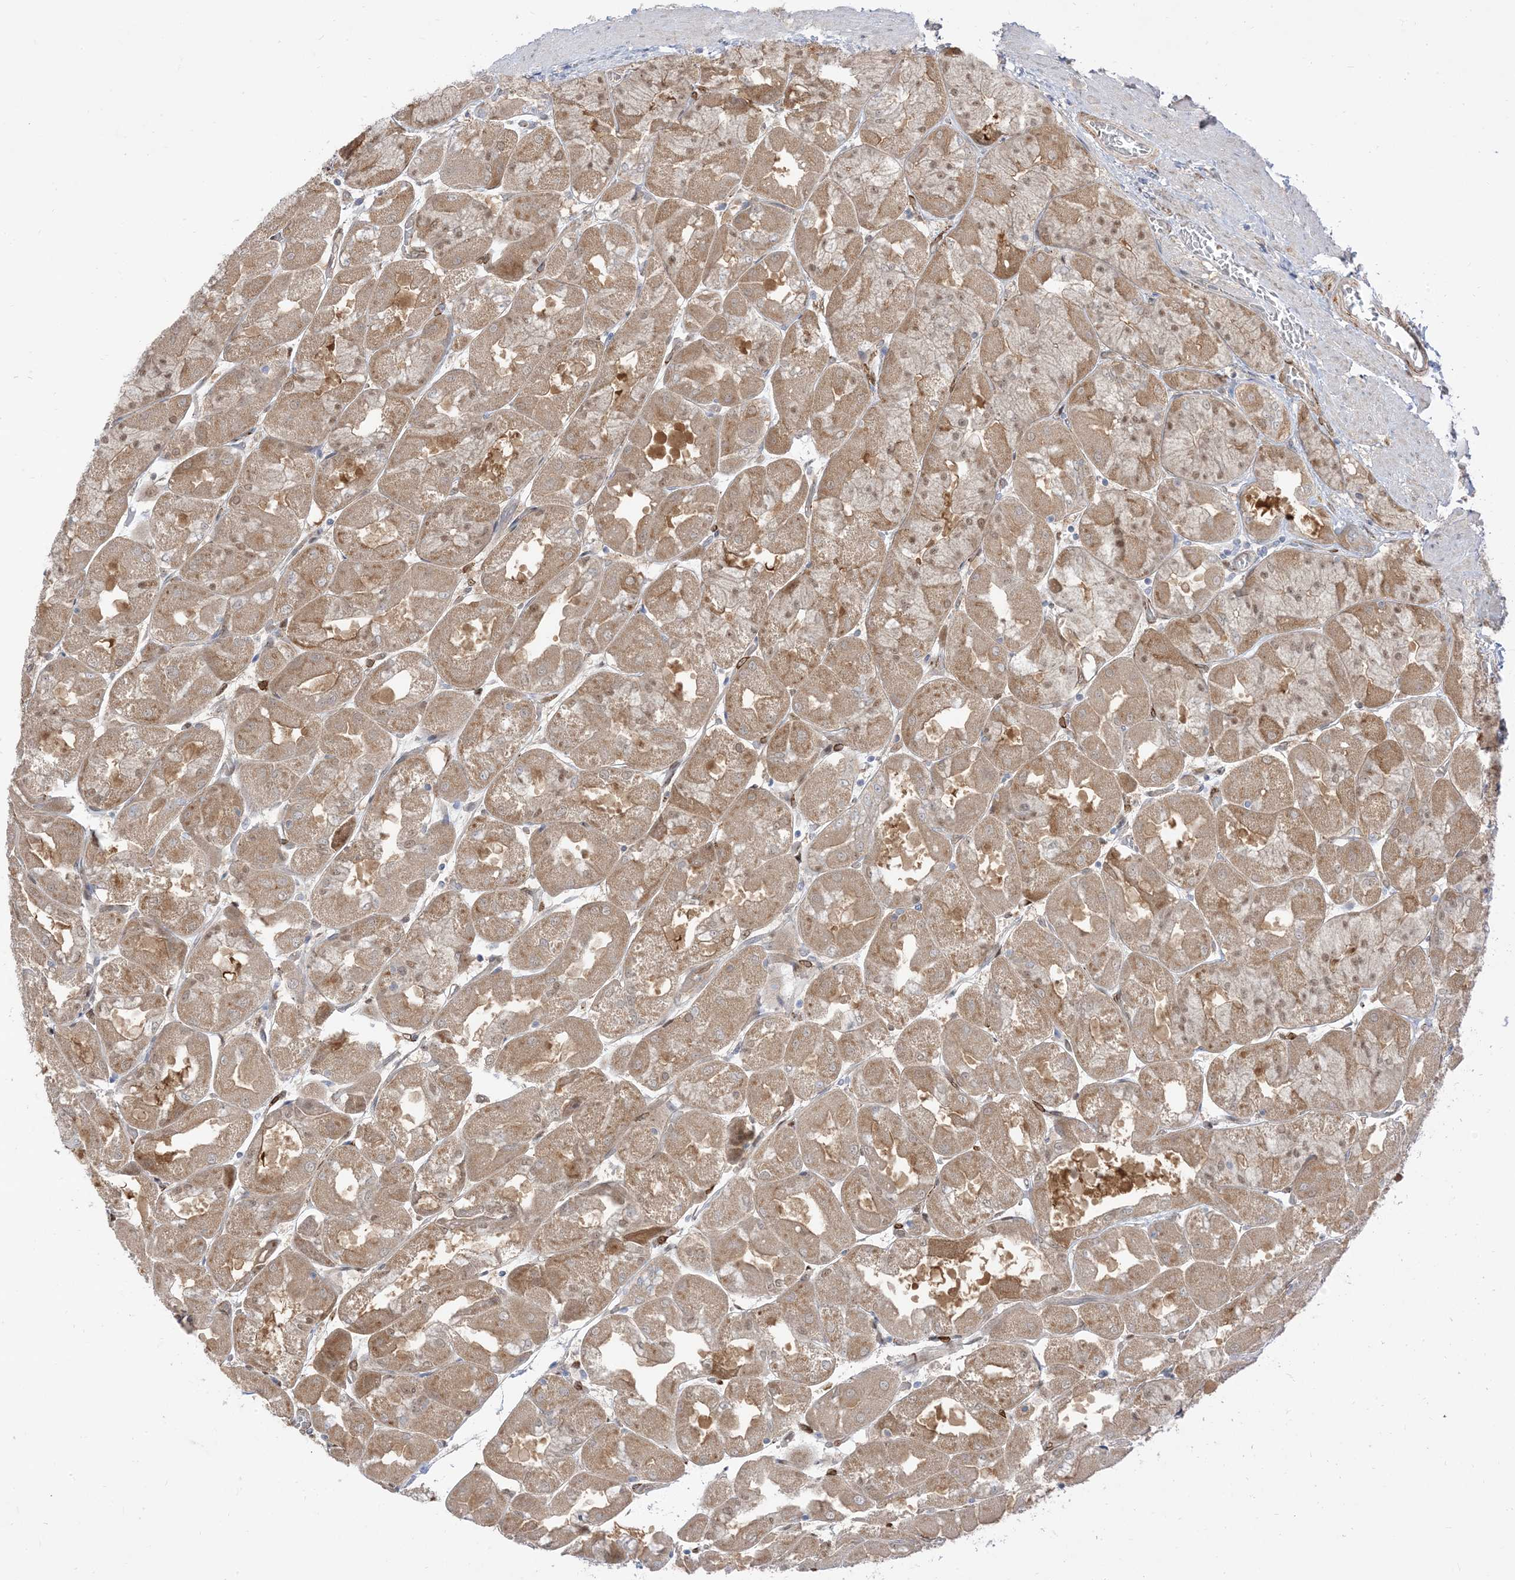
{"staining": {"intensity": "moderate", "quantity": ">75%", "location": "cytoplasmic/membranous,nuclear"}, "tissue": "stomach", "cell_type": "Glandular cells", "image_type": "normal", "snomed": [{"axis": "morphology", "description": "Normal tissue, NOS"}, {"axis": "topography", "description": "Stomach"}], "caption": "Moderate cytoplasmic/membranous,nuclear protein positivity is present in about >75% of glandular cells in stomach. (IHC, brightfield microscopy, high magnification).", "gene": "RIN1", "patient": {"sex": "female", "age": 61}}